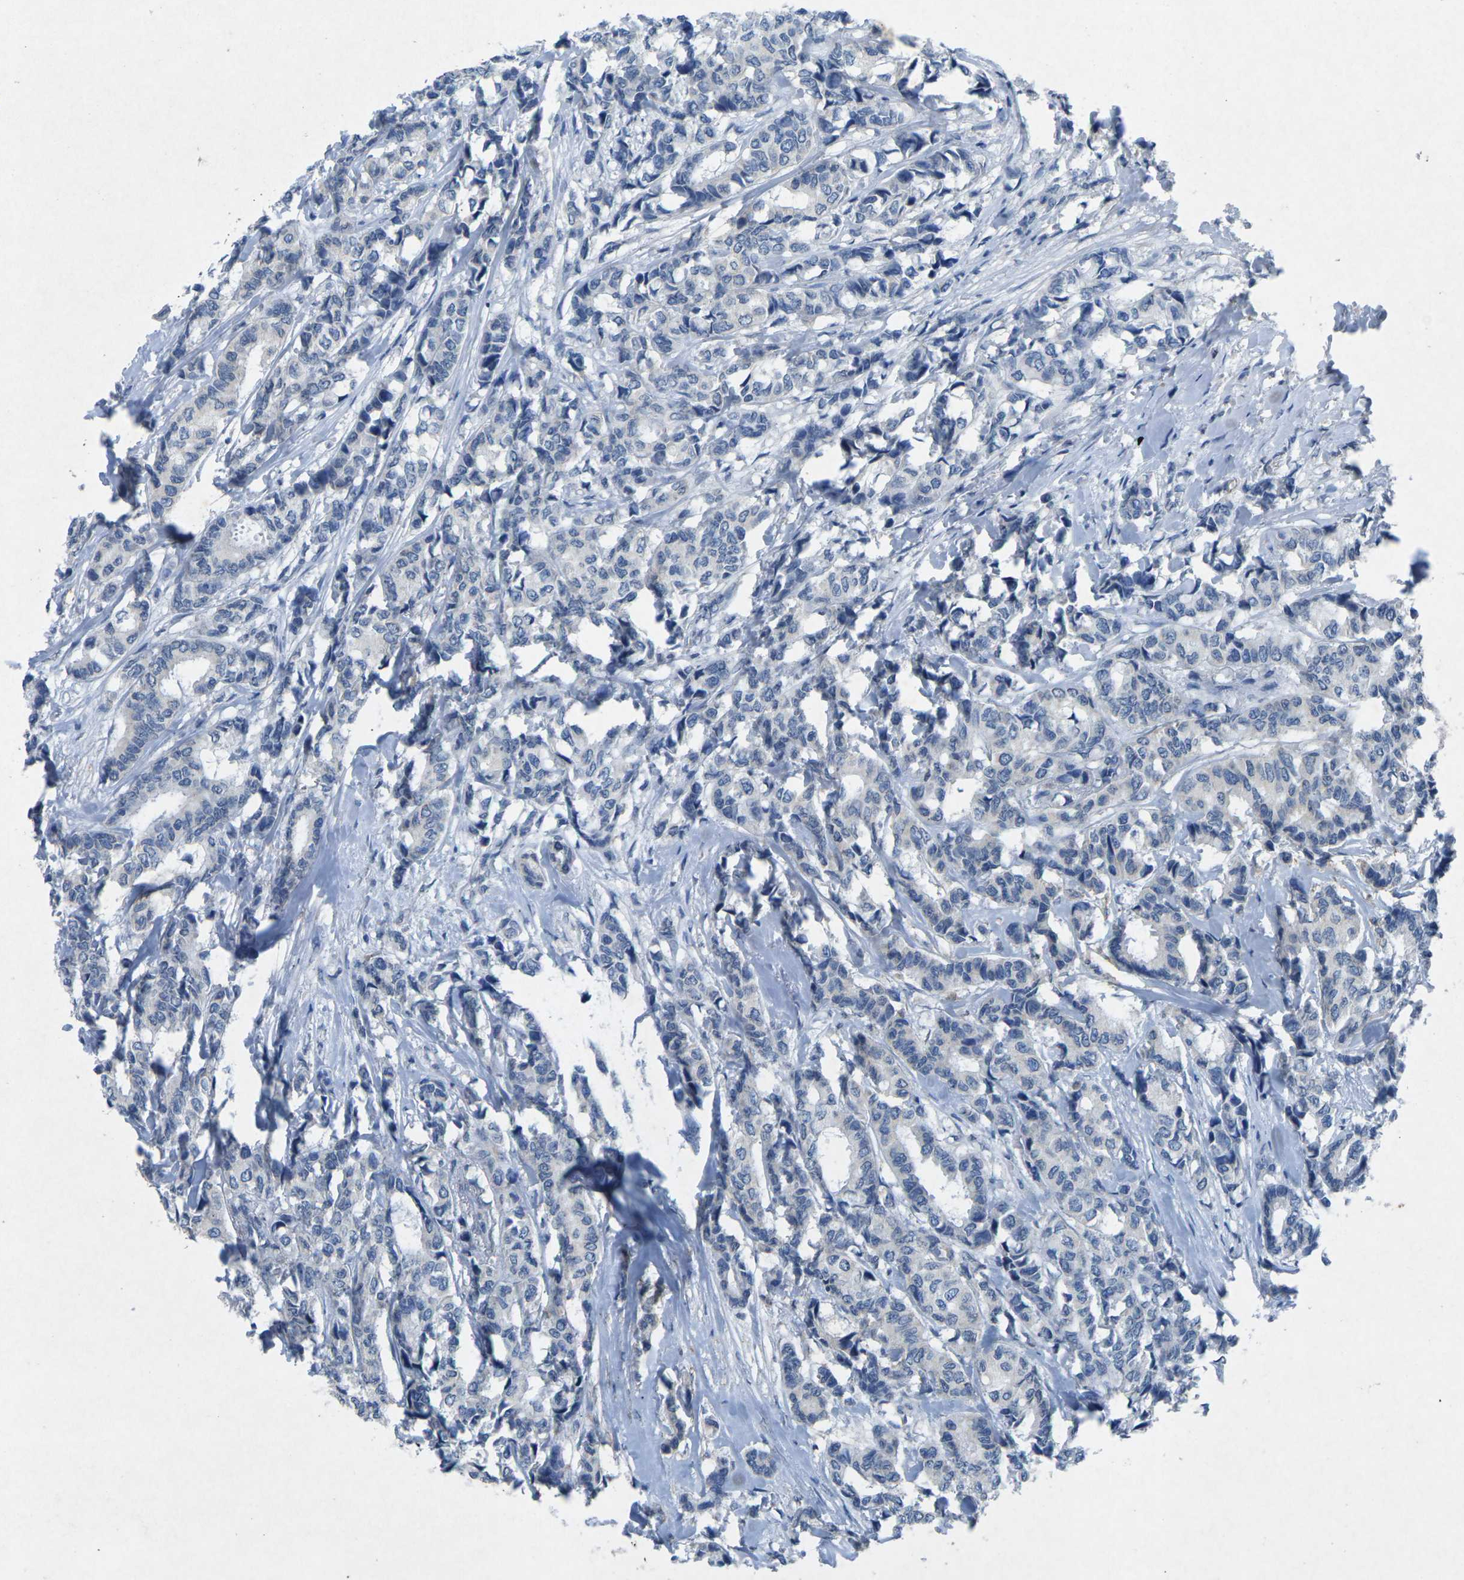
{"staining": {"intensity": "negative", "quantity": "none", "location": "none"}, "tissue": "breast cancer", "cell_type": "Tumor cells", "image_type": "cancer", "snomed": [{"axis": "morphology", "description": "Duct carcinoma"}, {"axis": "topography", "description": "Breast"}], "caption": "This is an immunohistochemistry photomicrograph of breast cancer (infiltrating ductal carcinoma). There is no staining in tumor cells.", "gene": "PLG", "patient": {"sex": "female", "age": 87}}